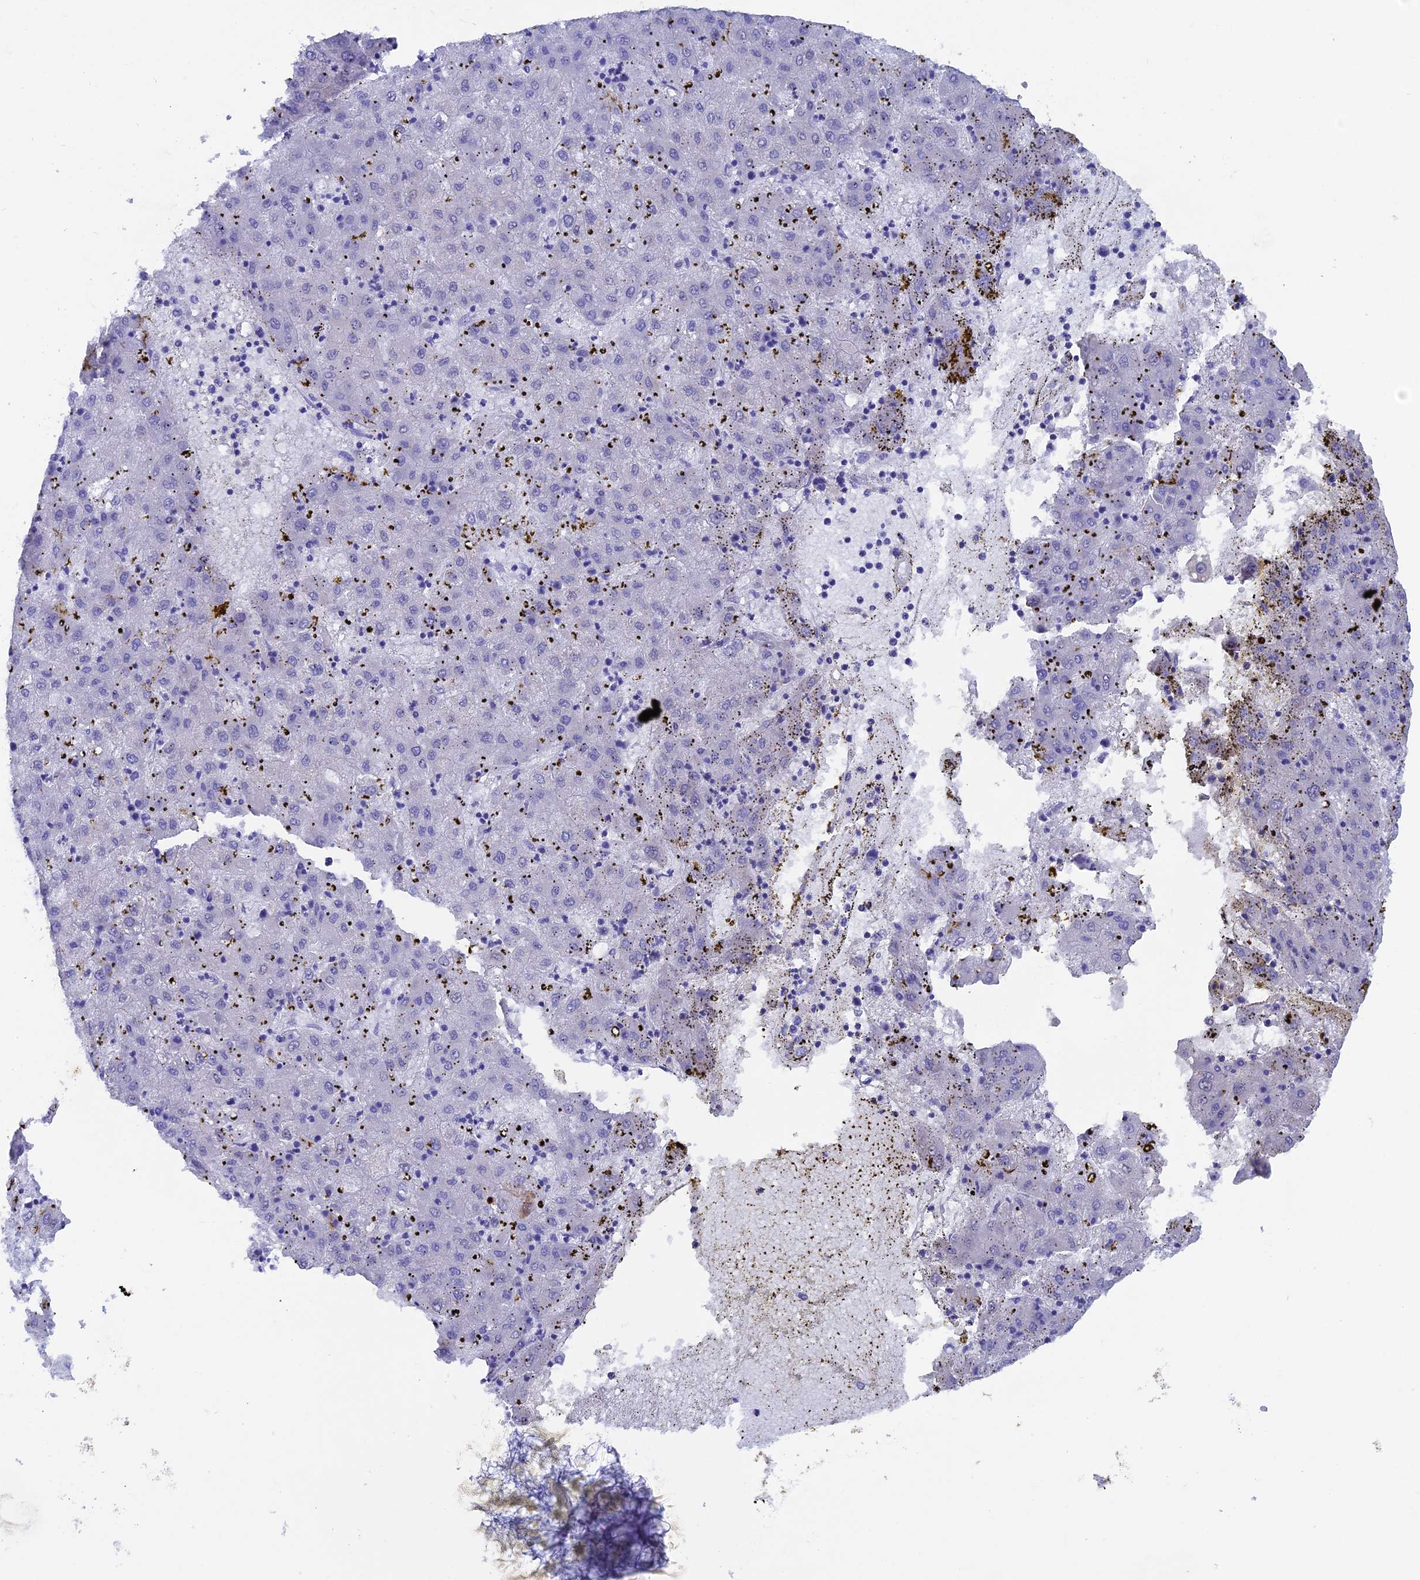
{"staining": {"intensity": "negative", "quantity": "none", "location": "none"}, "tissue": "liver cancer", "cell_type": "Tumor cells", "image_type": "cancer", "snomed": [{"axis": "morphology", "description": "Carcinoma, Hepatocellular, NOS"}, {"axis": "topography", "description": "Liver"}], "caption": "The image shows no significant expression in tumor cells of liver hepatocellular carcinoma. (DAB (3,3'-diaminobenzidine) IHC visualized using brightfield microscopy, high magnification).", "gene": "AK4", "patient": {"sex": "male", "age": 72}}